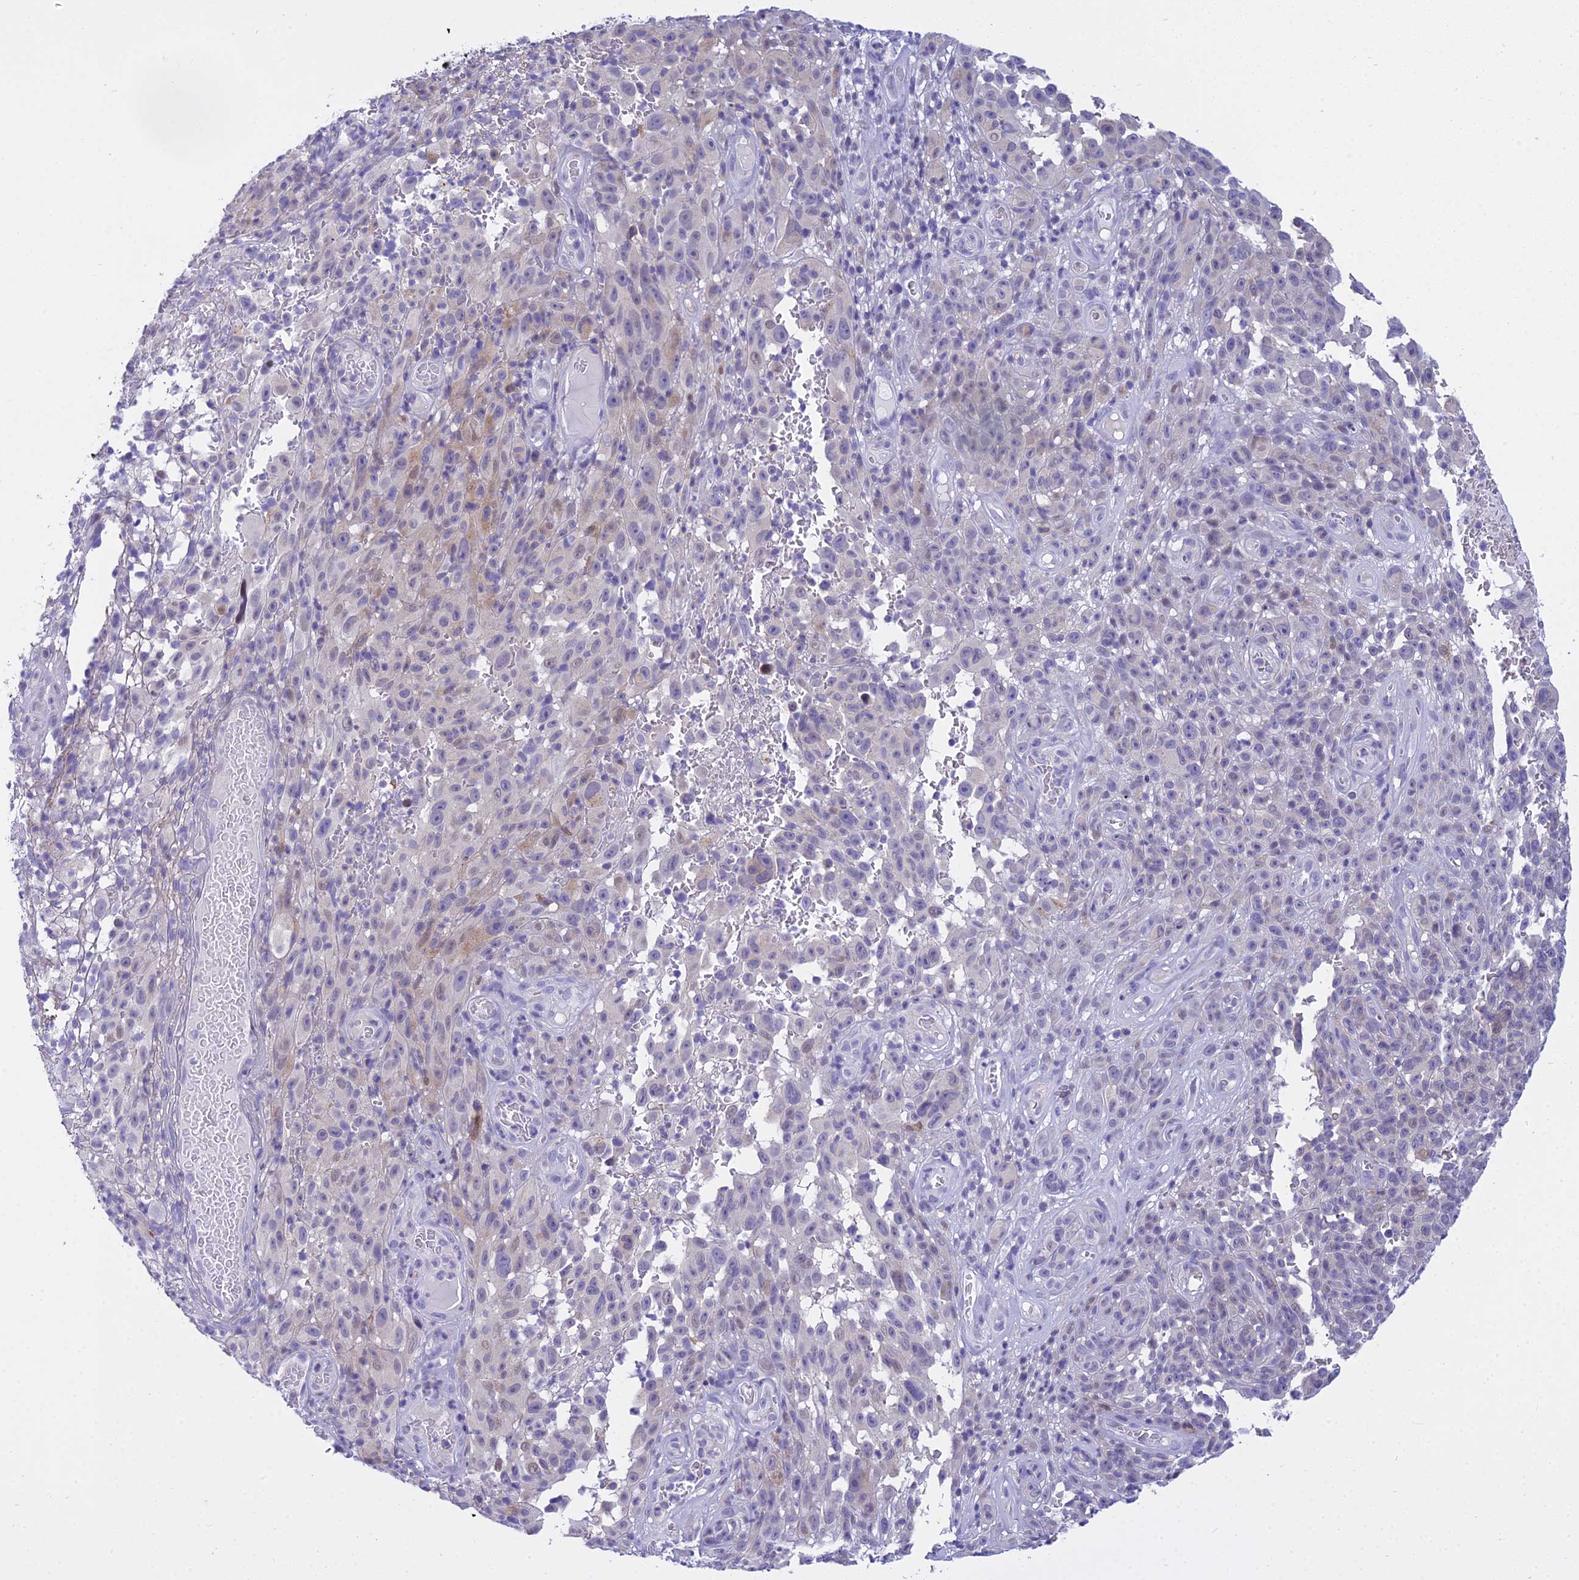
{"staining": {"intensity": "negative", "quantity": "none", "location": "none"}, "tissue": "melanoma", "cell_type": "Tumor cells", "image_type": "cancer", "snomed": [{"axis": "morphology", "description": "Malignant melanoma, NOS"}, {"axis": "topography", "description": "Skin"}], "caption": "Tumor cells are negative for protein expression in human melanoma.", "gene": "ZMIZ1", "patient": {"sex": "female", "age": 82}}